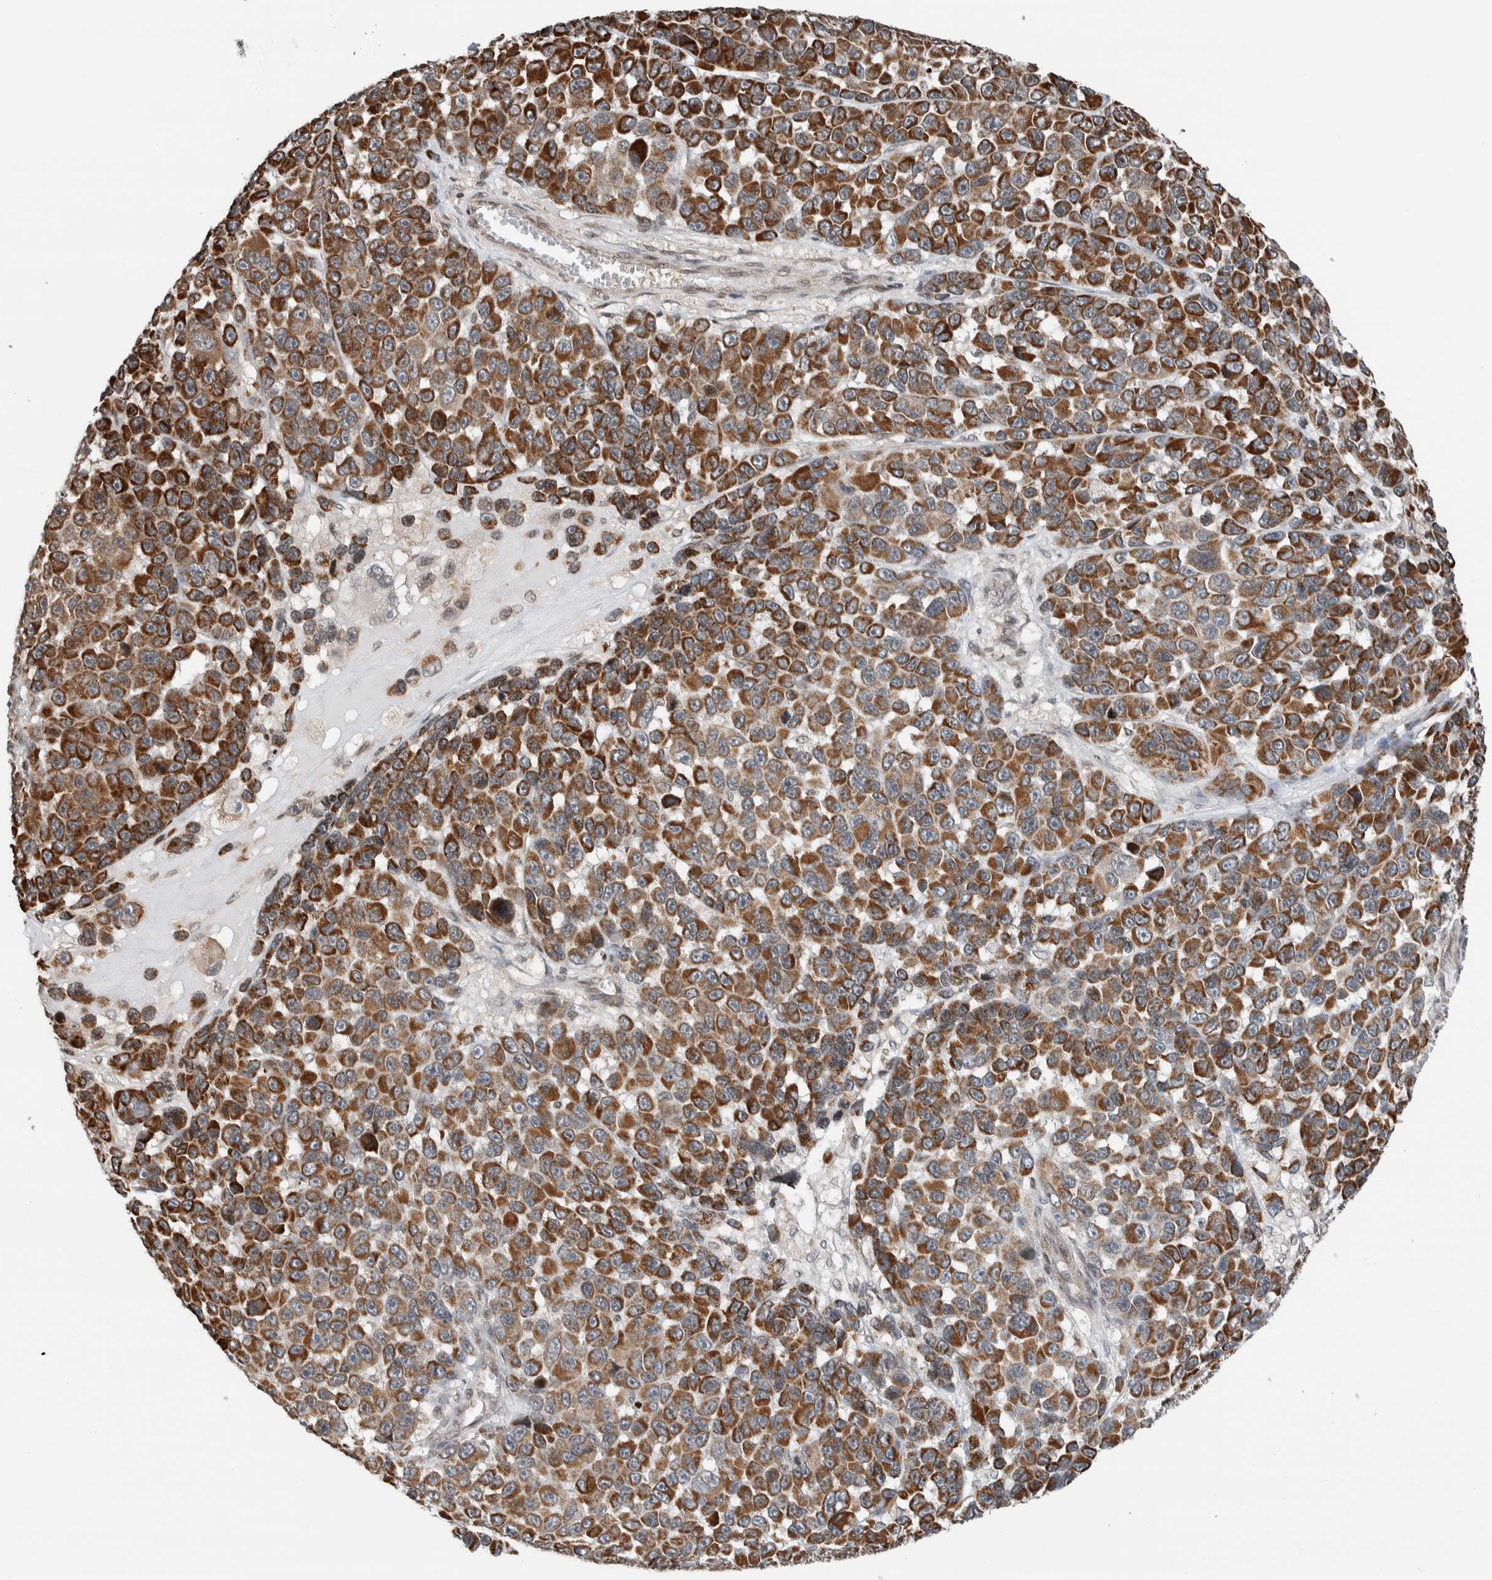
{"staining": {"intensity": "moderate", "quantity": ">75%", "location": "cytoplasmic/membranous"}, "tissue": "melanoma", "cell_type": "Tumor cells", "image_type": "cancer", "snomed": [{"axis": "morphology", "description": "Malignant melanoma, NOS"}, {"axis": "topography", "description": "Skin"}], "caption": "A brown stain highlights moderate cytoplasmic/membranous positivity of a protein in human melanoma tumor cells.", "gene": "NPLOC4", "patient": {"sex": "male", "age": 53}}